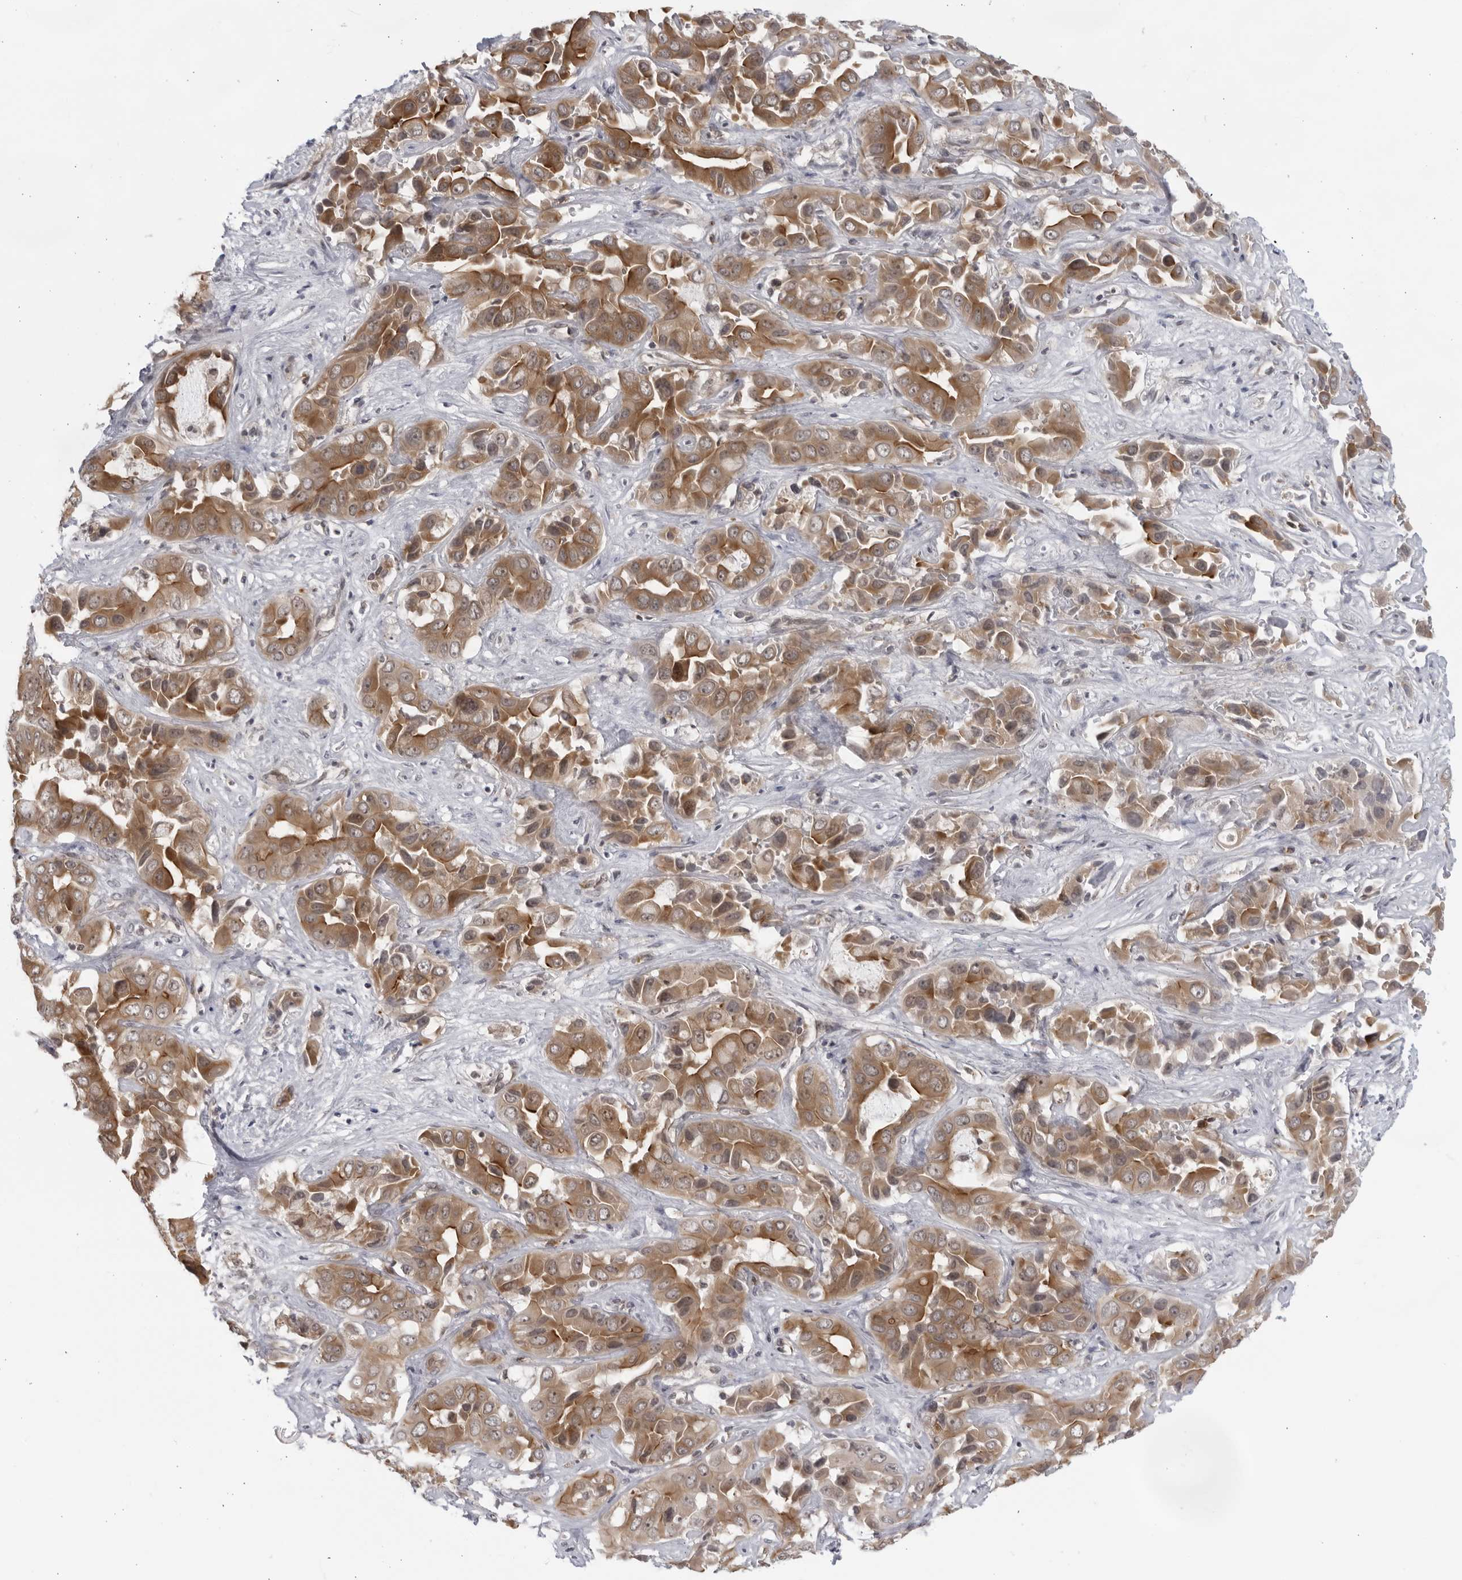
{"staining": {"intensity": "moderate", "quantity": ">75%", "location": "cytoplasmic/membranous"}, "tissue": "liver cancer", "cell_type": "Tumor cells", "image_type": "cancer", "snomed": [{"axis": "morphology", "description": "Cholangiocarcinoma"}, {"axis": "topography", "description": "Liver"}], "caption": "DAB immunohistochemical staining of liver cholangiocarcinoma reveals moderate cytoplasmic/membranous protein staining in approximately >75% of tumor cells.", "gene": "ITGB3BP", "patient": {"sex": "female", "age": 52}}